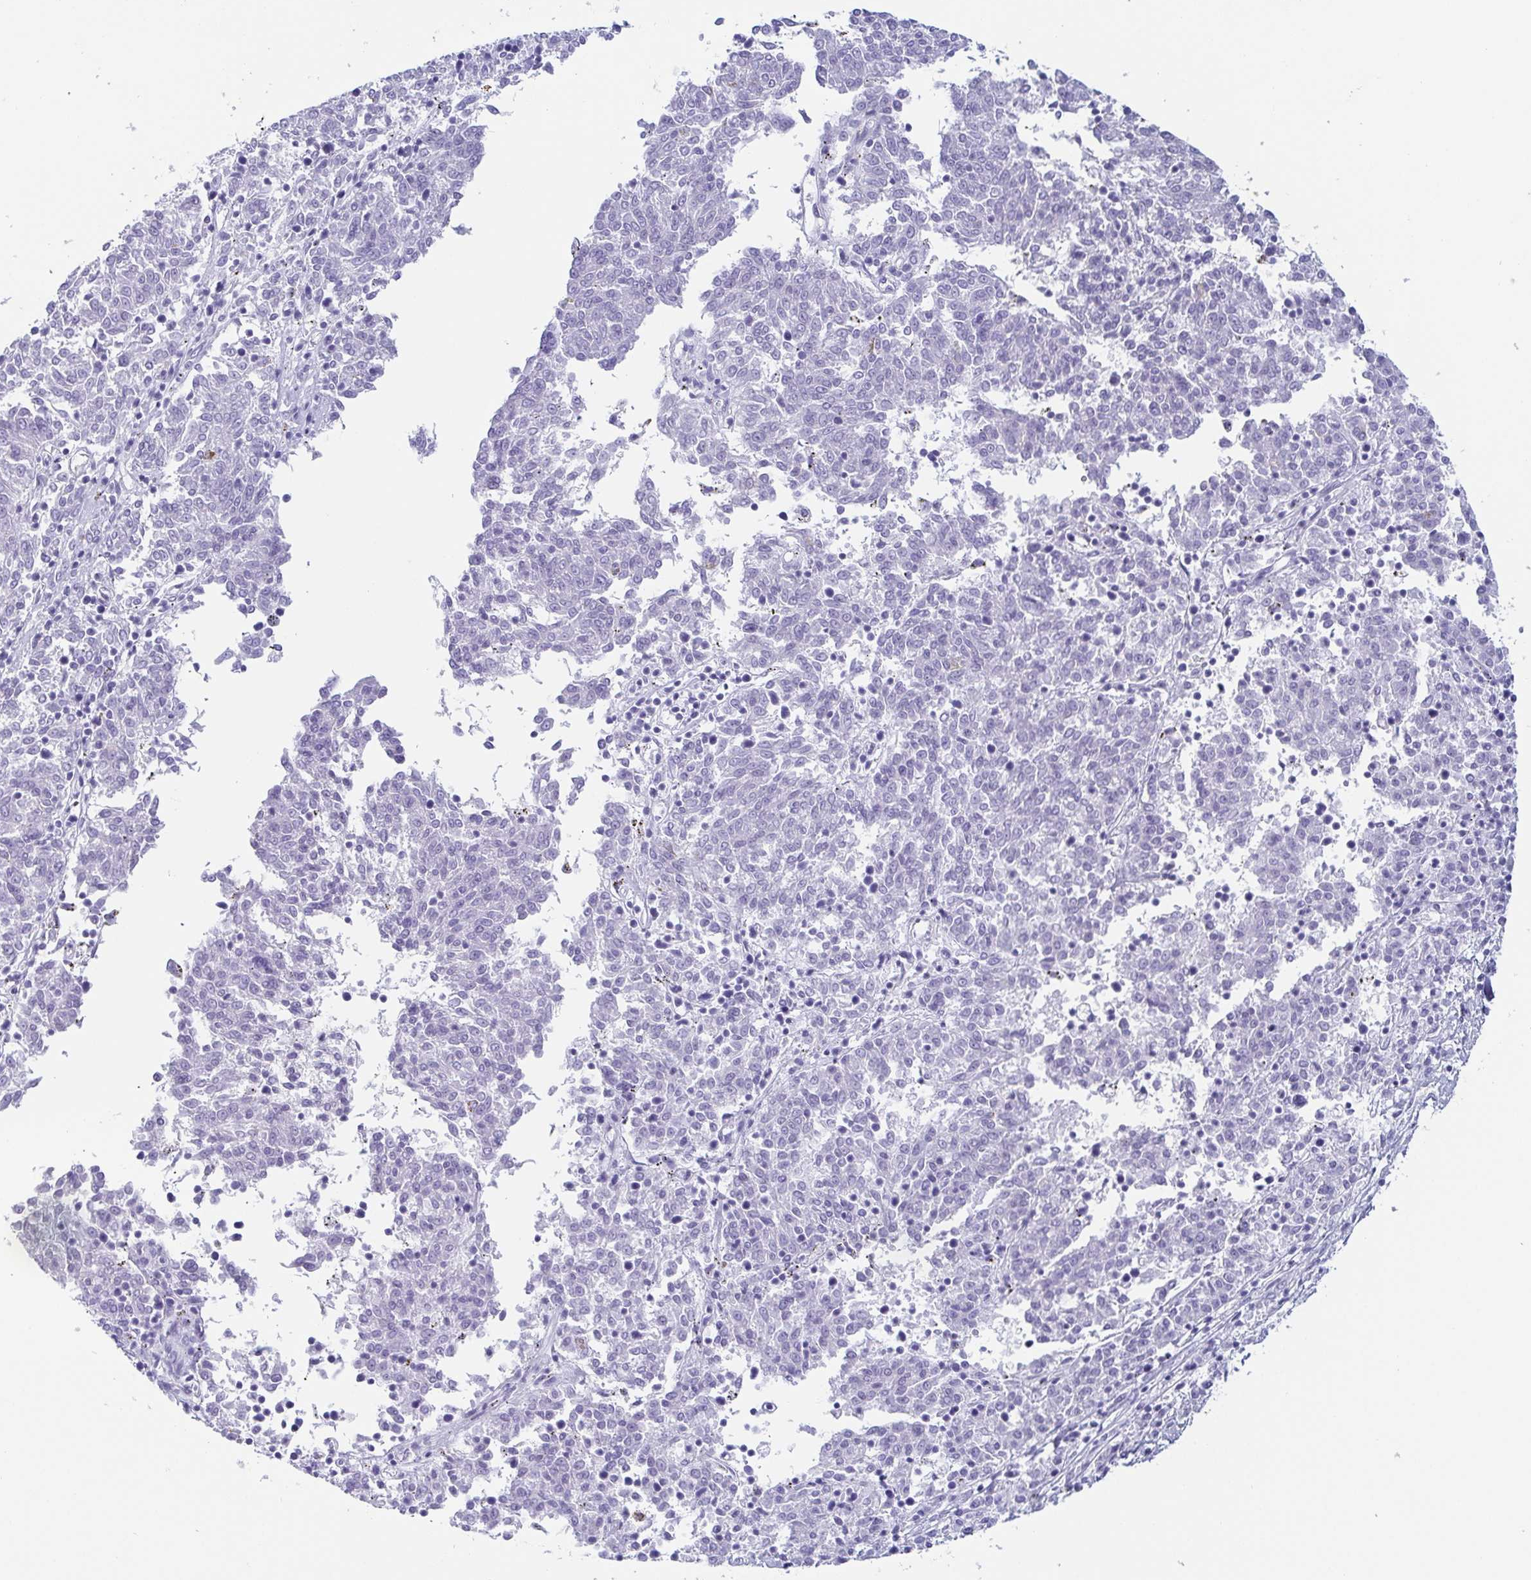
{"staining": {"intensity": "negative", "quantity": "none", "location": "none"}, "tissue": "melanoma", "cell_type": "Tumor cells", "image_type": "cancer", "snomed": [{"axis": "morphology", "description": "Malignant melanoma, NOS"}, {"axis": "topography", "description": "Skin"}], "caption": "Image shows no protein positivity in tumor cells of malignant melanoma tissue.", "gene": "PRR4", "patient": {"sex": "female", "age": 72}}